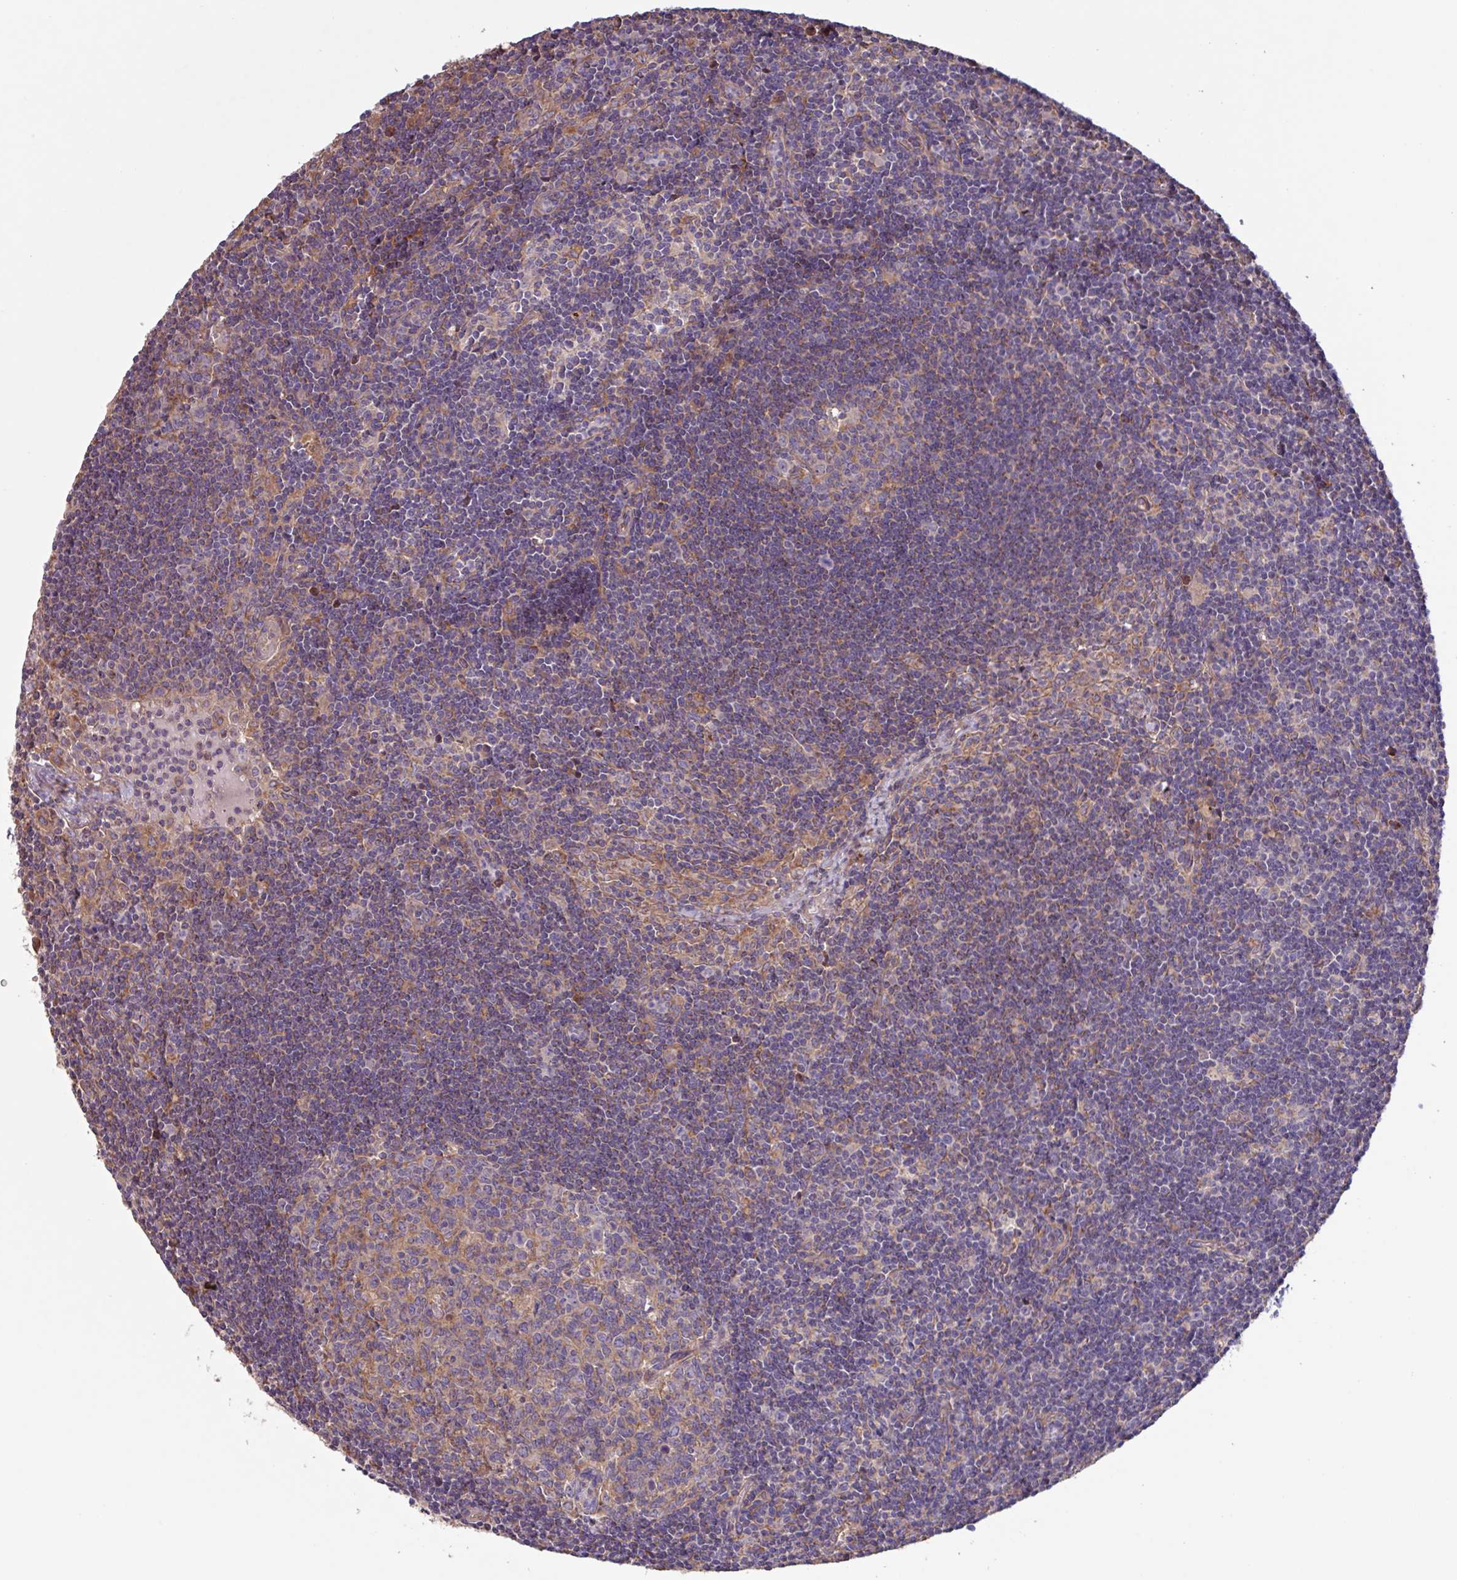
{"staining": {"intensity": "weak", "quantity": "25%-75%", "location": "cytoplasmic/membranous"}, "tissue": "lymph node", "cell_type": "Germinal center cells", "image_type": "normal", "snomed": [{"axis": "morphology", "description": "Normal tissue, NOS"}, {"axis": "topography", "description": "Lymph node"}], "caption": "An IHC histopathology image of benign tissue is shown. Protein staining in brown highlights weak cytoplasmic/membranous positivity in lymph node within germinal center cells. (DAB IHC with brightfield microscopy, high magnification).", "gene": "PTPRQ", "patient": {"sex": "female", "age": 29}}